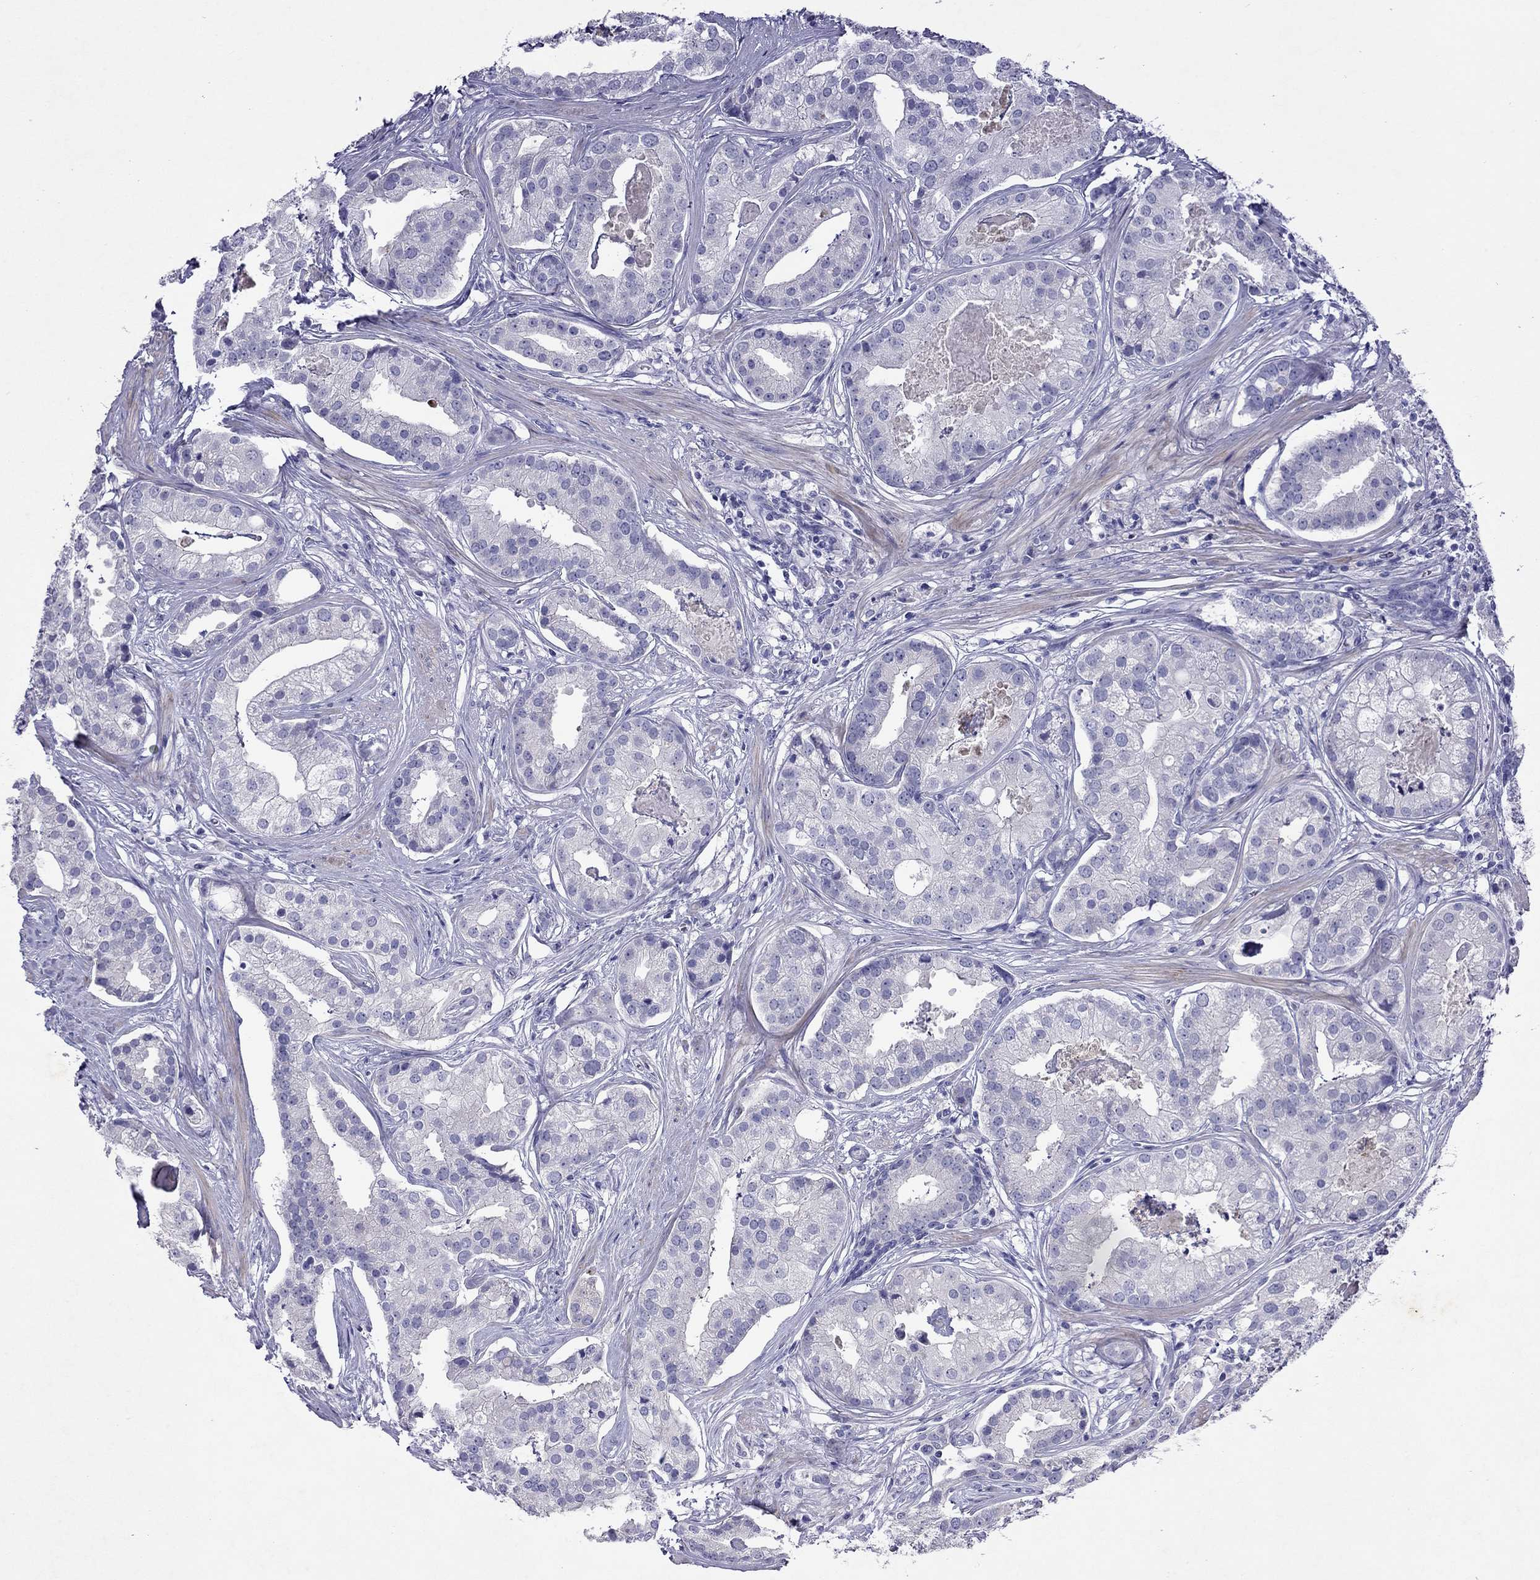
{"staining": {"intensity": "negative", "quantity": "none", "location": "none"}, "tissue": "prostate cancer", "cell_type": "Tumor cells", "image_type": "cancer", "snomed": [{"axis": "morphology", "description": "Adenocarcinoma, NOS"}, {"axis": "topography", "description": "Prostate and seminal vesicle, NOS"}, {"axis": "topography", "description": "Prostate"}], "caption": "Immunohistochemical staining of human adenocarcinoma (prostate) reveals no significant staining in tumor cells.", "gene": "GNAT3", "patient": {"sex": "male", "age": 44}}